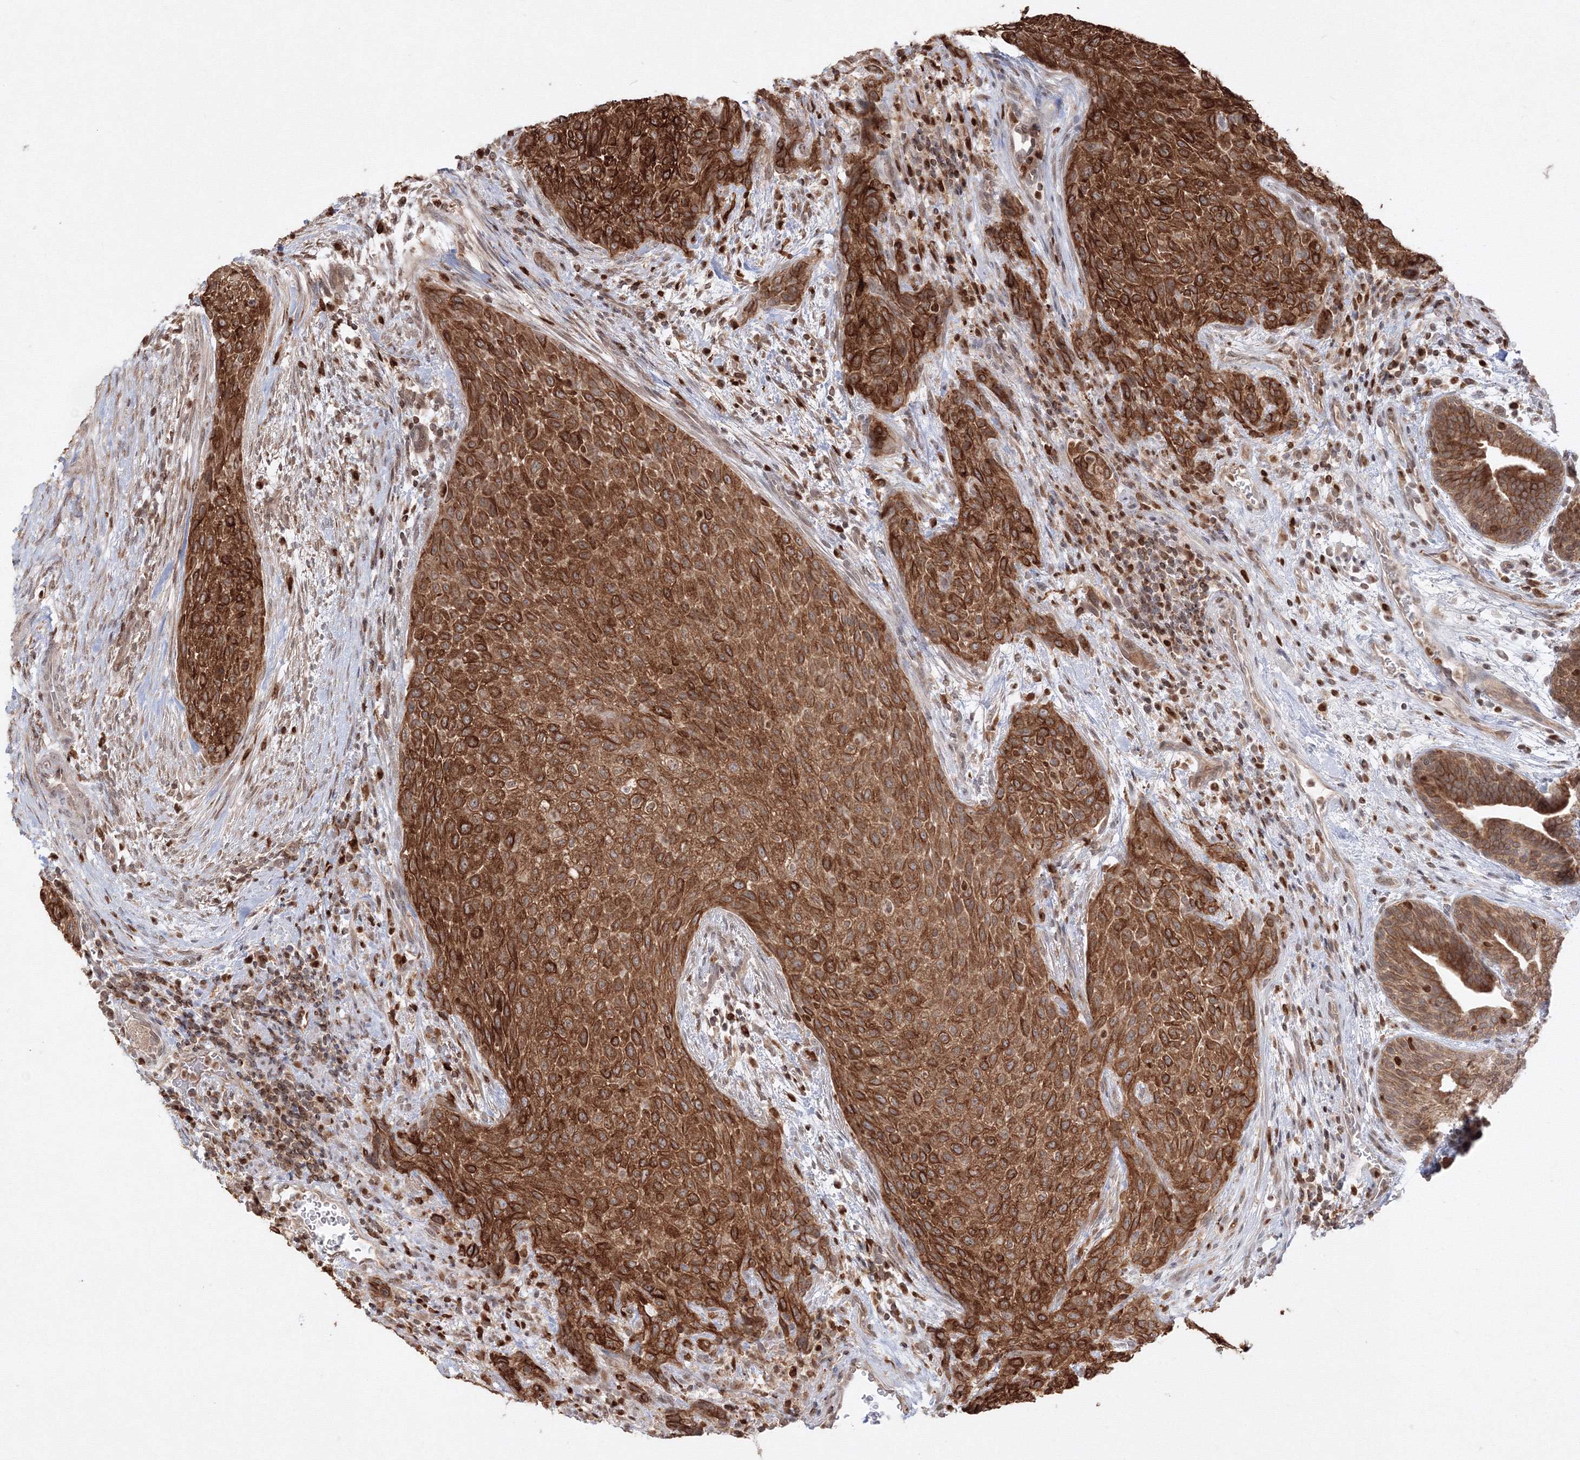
{"staining": {"intensity": "strong", "quantity": ">75%", "location": "cytoplasmic/membranous"}, "tissue": "urothelial cancer", "cell_type": "Tumor cells", "image_type": "cancer", "snomed": [{"axis": "morphology", "description": "Urothelial carcinoma, High grade"}, {"axis": "topography", "description": "Urinary bladder"}], "caption": "Immunohistochemistry image of high-grade urothelial carcinoma stained for a protein (brown), which reveals high levels of strong cytoplasmic/membranous positivity in approximately >75% of tumor cells.", "gene": "TMEM50B", "patient": {"sex": "male", "age": 35}}